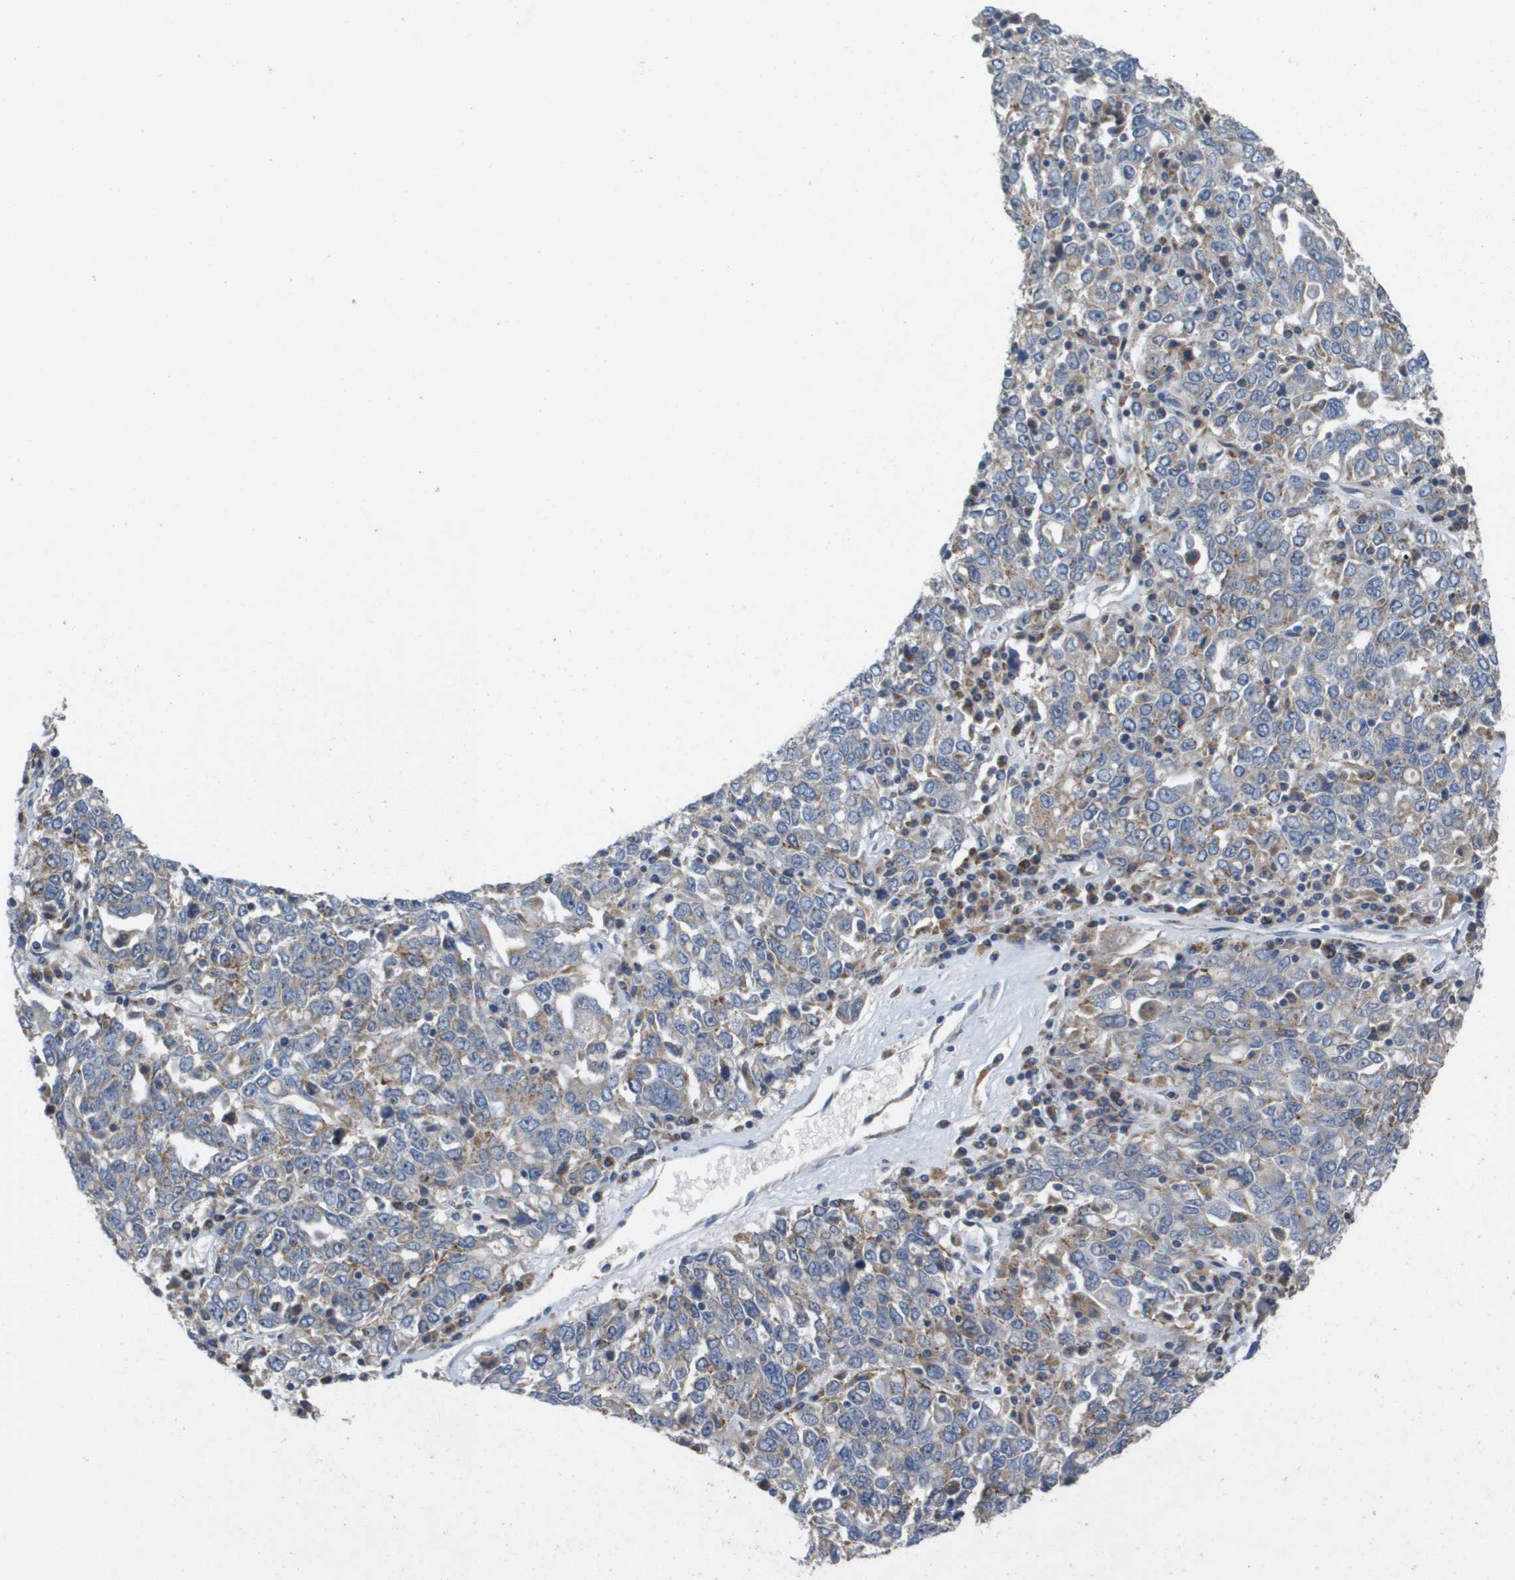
{"staining": {"intensity": "weak", "quantity": "<25%", "location": "cytoplasmic/membranous"}, "tissue": "ovarian cancer", "cell_type": "Tumor cells", "image_type": "cancer", "snomed": [{"axis": "morphology", "description": "Carcinoma, endometroid"}, {"axis": "topography", "description": "Ovary"}], "caption": "DAB immunohistochemical staining of human ovarian cancer (endometroid carcinoma) demonstrates no significant staining in tumor cells. Nuclei are stained in blue.", "gene": "B3GNT5", "patient": {"sex": "female", "age": 62}}